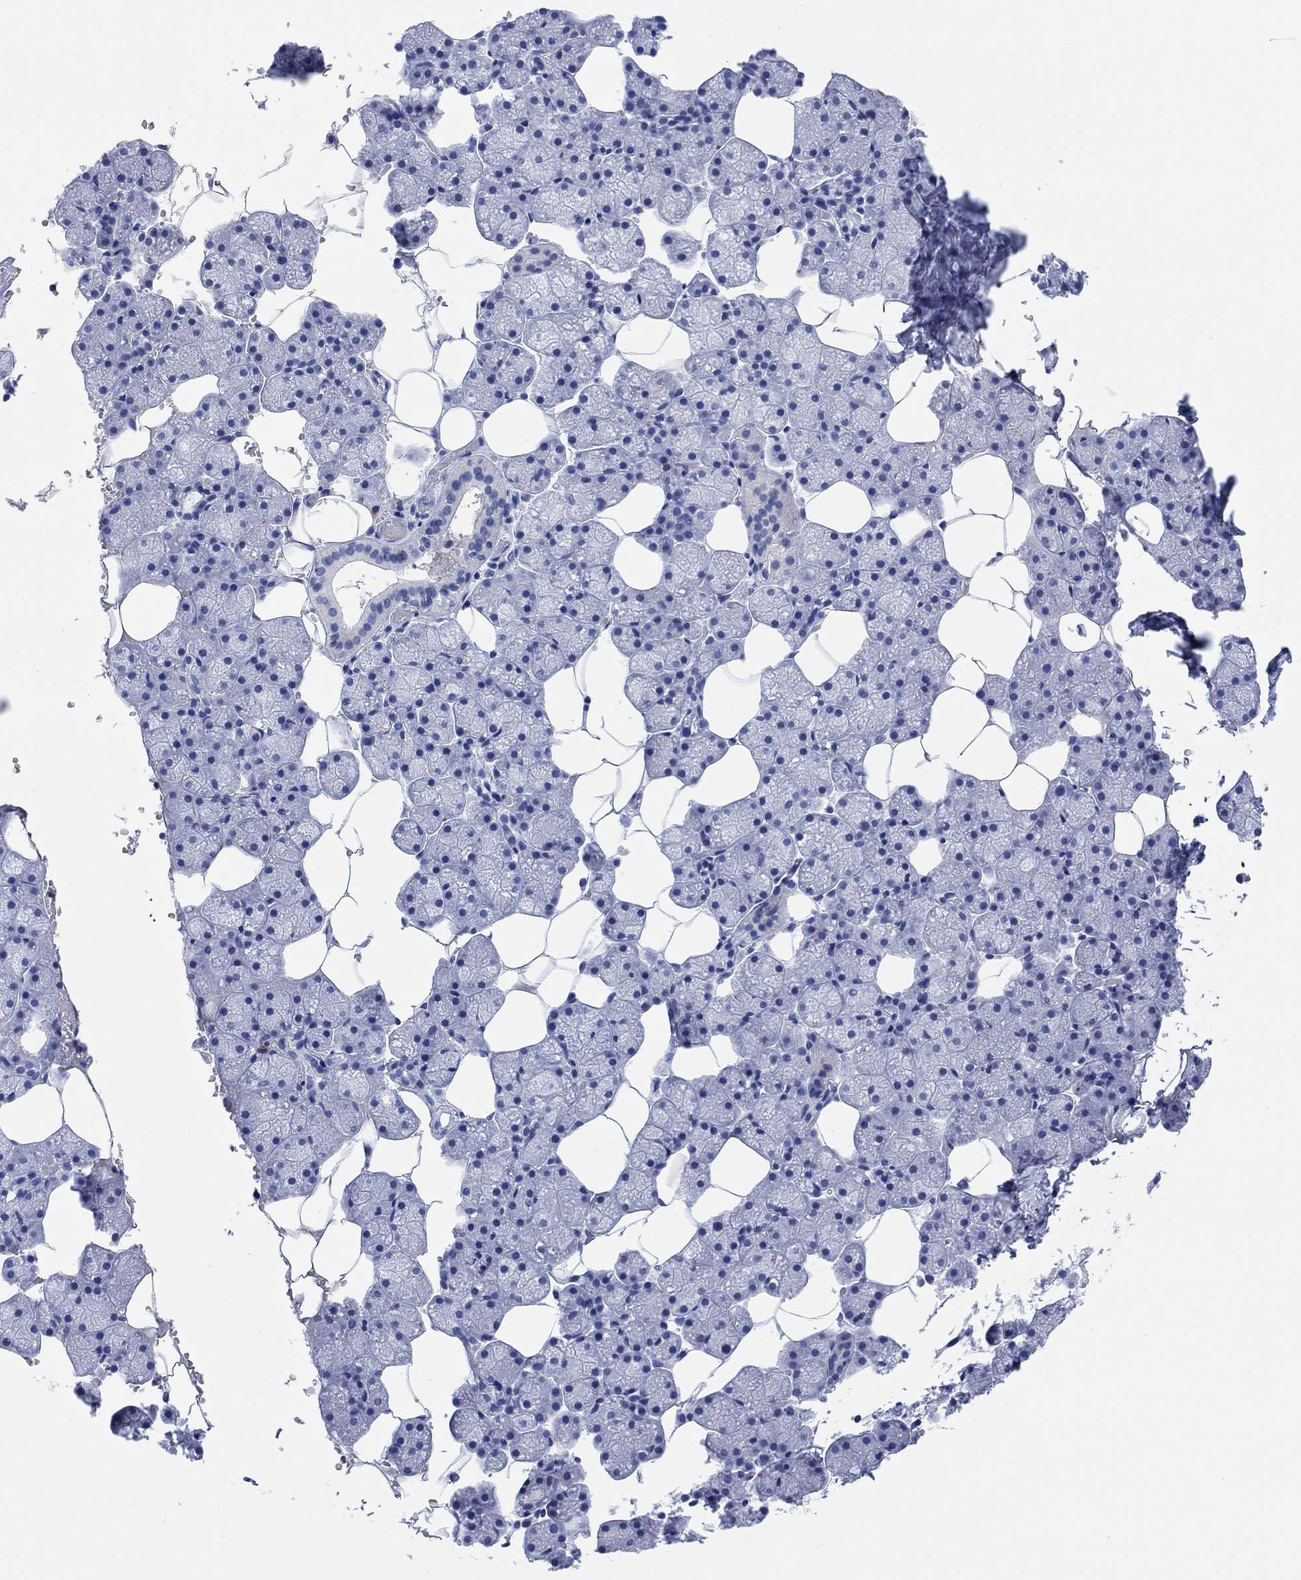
{"staining": {"intensity": "negative", "quantity": "none", "location": "none"}, "tissue": "salivary gland", "cell_type": "Glandular cells", "image_type": "normal", "snomed": [{"axis": "morphology", "description": "Normal tissue, NOS"}, {"axis": "topography", "description": "Salivary gland"}], "caption": "Immunohistochemistry image of benign human salivary gland stained for a protein (brown), which exhibits no positivity in glandular cells. (Brightfield microscopy of DAB (3,3'-diaminobenzidine) IHC at high magnification).", "gene": "XIRP2", "patient": {"sex": "male", "age": 38}}